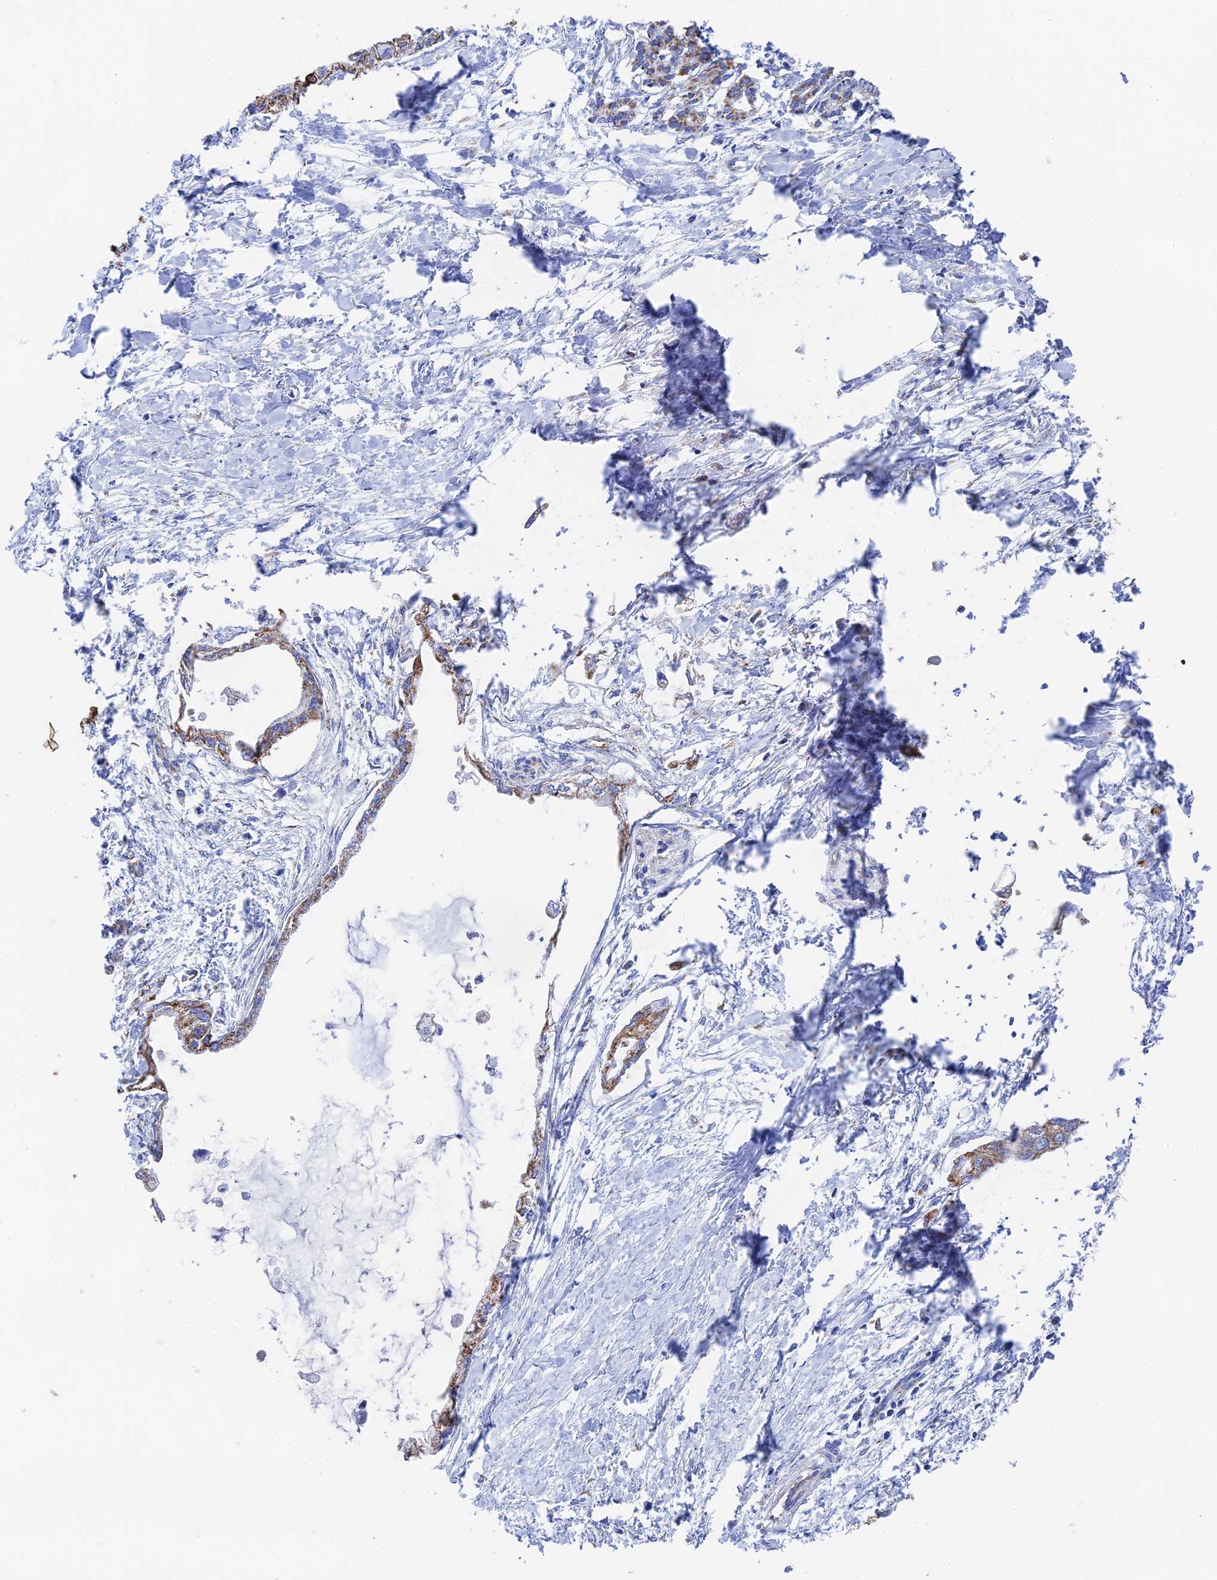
{"staining": {"intensity": "moderate", "quantity": ">75%", "location": "cytoplasmic/membranous"}, "tissue": "pancreatic cancer", "cell_type": "Tumor cells", "image_type": "cancer", "snomed": [{"axis": "morphology", "description": "Adenocarcinoma, NOS"}, {"axis": "topography", "description": "Pancreas"}], "caption": "Pancreatic adenocarcinoma stained for a protein (brown) displays moderate cytoplasmic/membranous positive positivity in about >75% of tumor cells.", "gene": "HAUS8", "patient": {"sex": "male", "age": 48}}